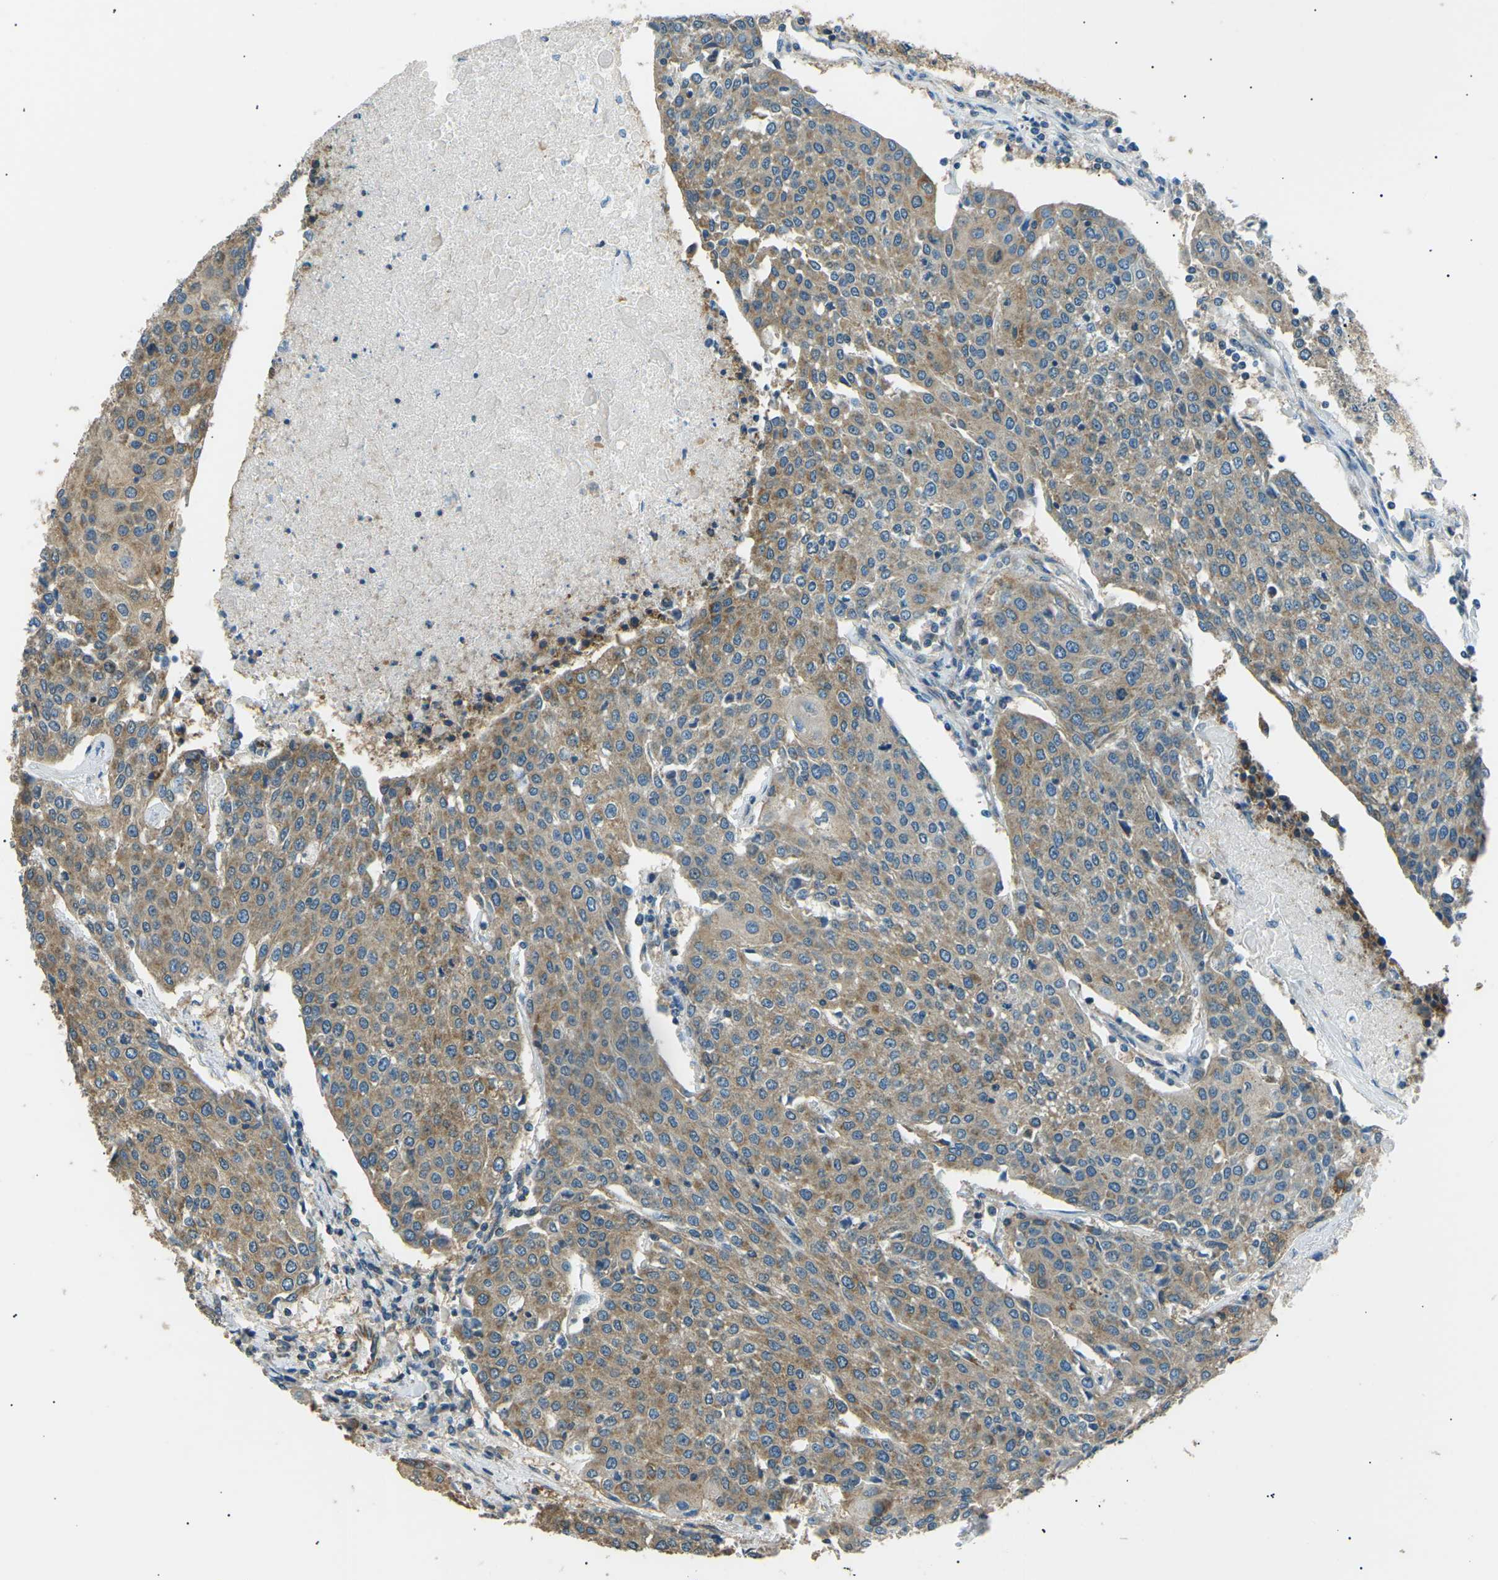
{"staining": {"intensity": "moderate", "quantity": ">75%", "location": "cytoplasmic/membranous"}, "tissue": "urothelial cancer", "cell_type": "Tumor cells", "image_type": "cancer", "snomed": [{"axis": "morphology", "description": "Urothelial carcinoma, High grade"}, {"axis": "topography", "description": "Urinary bladder"}], "caption": "Immunohistochemistry (IHC) histopathology image of human urothelial cancer stained for a protein (brown), which reveals medium levels of moderate cytoplasmic/membranous positivity in about >75% of tumor cells.", "gene": "SLK", "patient": {"sex": "female", "age": 85}}